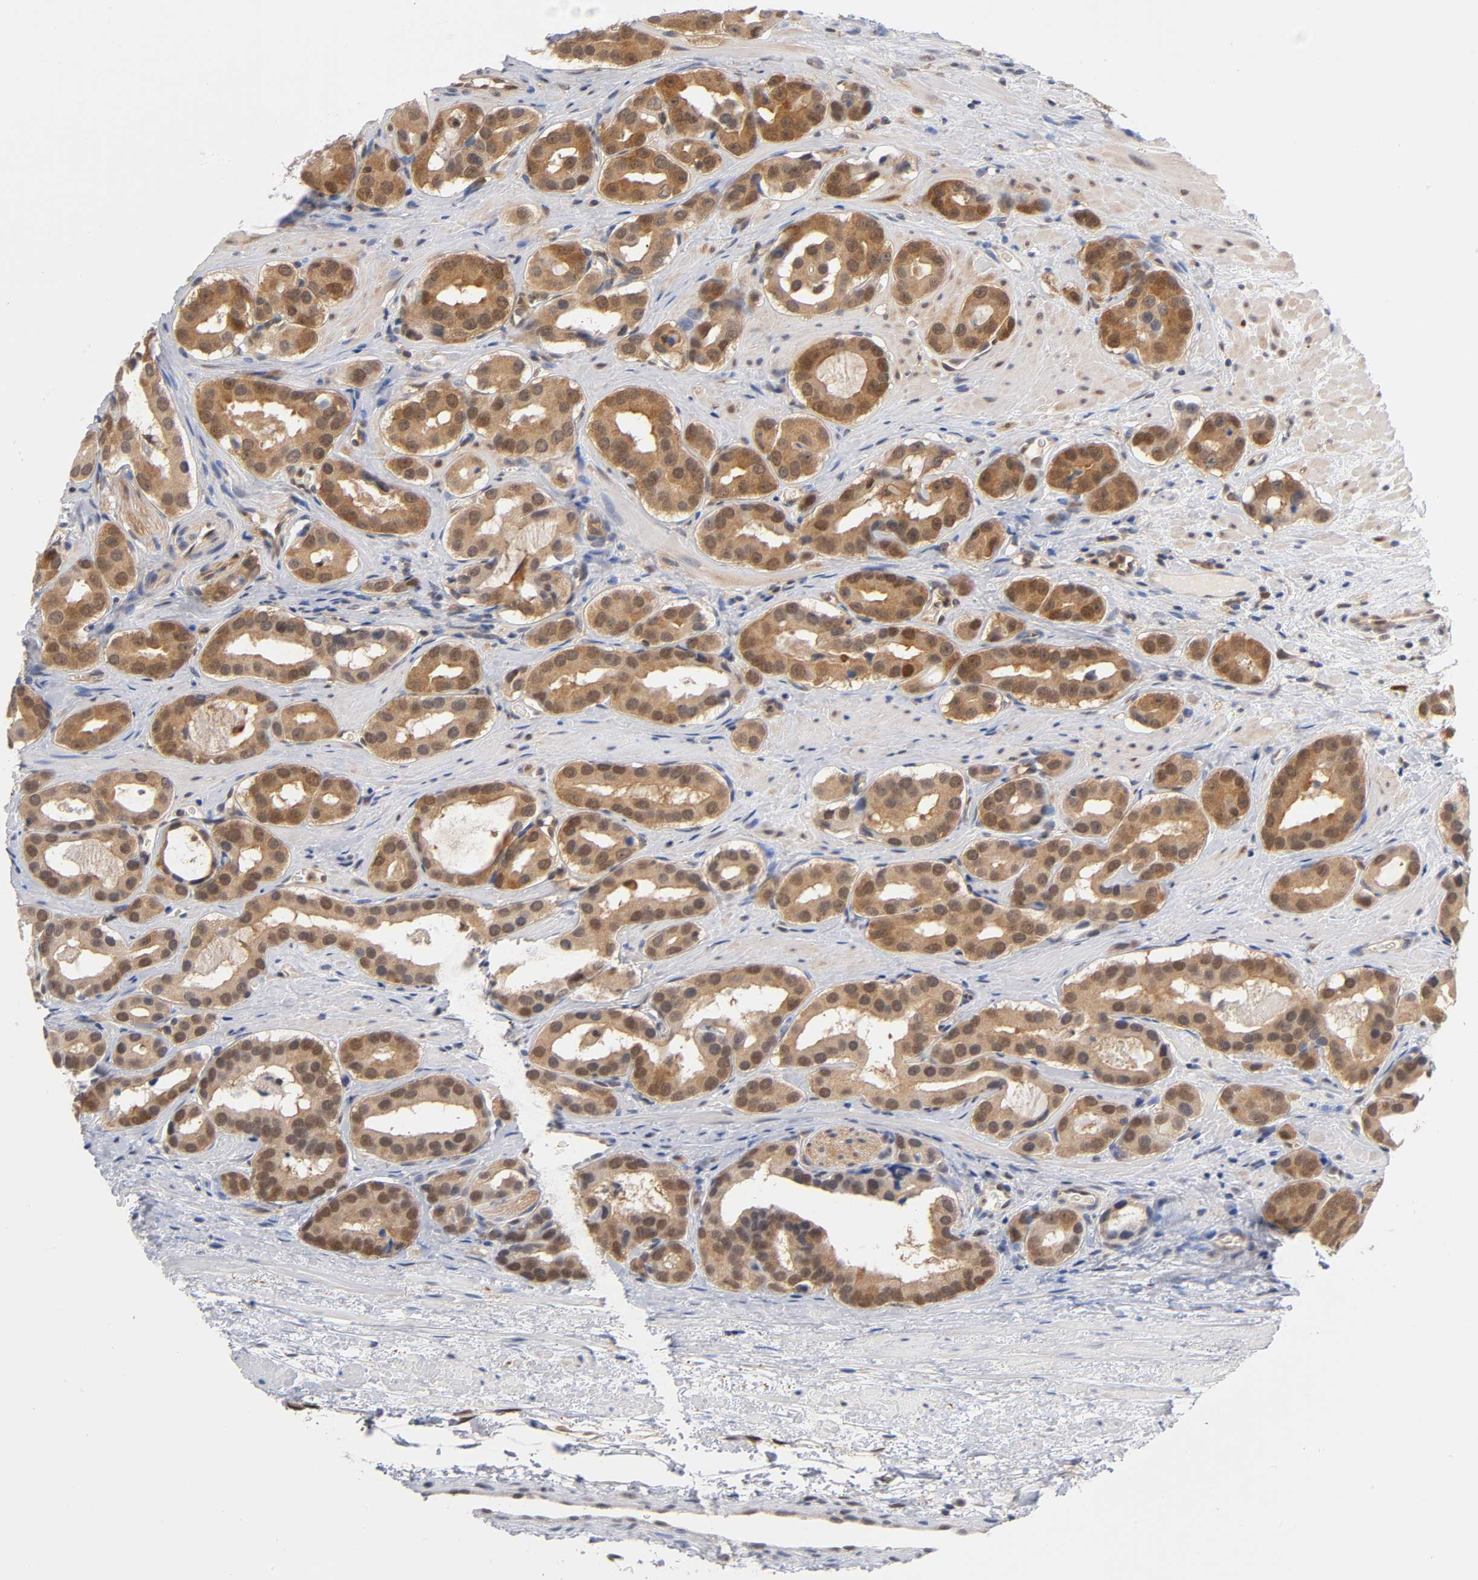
{"staining": {"intensity": "strong", "quantity": ">75%", "location": "cytoplasmic/membranous"}, "tissue": "prostate cancer", "cell_type": "Tumor cells", "image_type": "cancer", "snomed": [{"axis": "morphology", "description": "Adenocarcinoma, Low grade"}, {"axis": "topography", "description": "Prostate"}], "caption": "This is a histology image of immunohistochemistry (IHC) staining of prostate cancer (low-grade adenocarcinoma), which shows strong staining in the cytoplasmic/membranous of tumor cells.", "gene": "DFFB", "patient": {"sex": "male", "age": 59}}